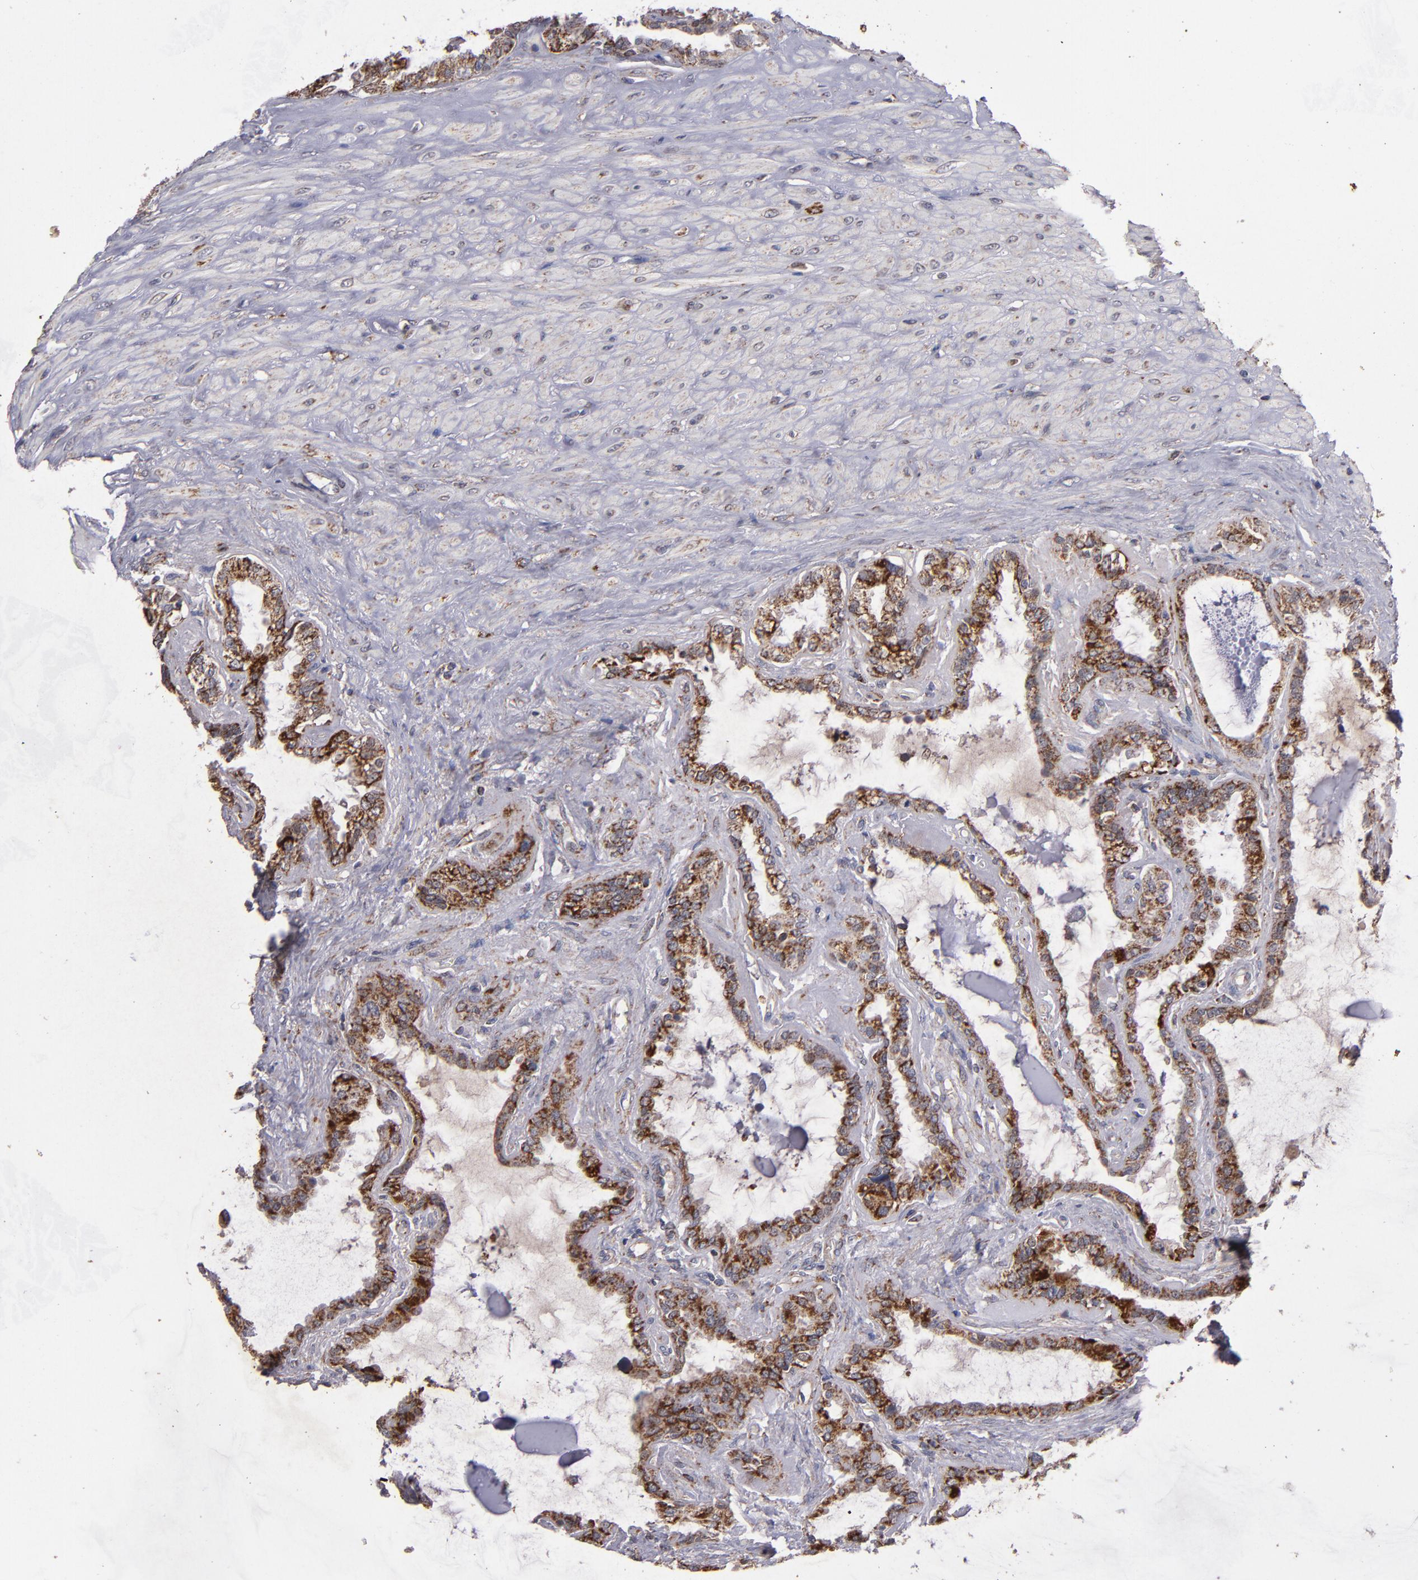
{"staining": {"intensity": "strong", "quantity": ">75%", "location": "cytoplasmic/membranous"}, "tissue": "seminal vesicle", "cell_type": "Glandular cells", "image_type": "normal", "snomed": [{"axis": "morphology", "description": "Normal tissue, NOS"}, {"axis": "morphology", "description": "Inflammation, NOS"}, {"axis": "topography", "description": "Urinary bladder"}, {"axis": "topography", "description": "Prostate"}, {"axis": "topography", "description": "Seminal veicle"}], "caption": "Brown immunohistochemical staining in unremarkable seminal vesicle exhibits strong cytoplasmic/membranous expression in approximately >75% of glandular cells. The staining was performed using DAB (3,3'-diaminobenzidine) to visualize the protein expression in brown, while the nuclei were stained in blue with hematoxylin (Magnification: 20x).", "gene": "TIMM9", "patient": {"sex": "male", "age": 82}}